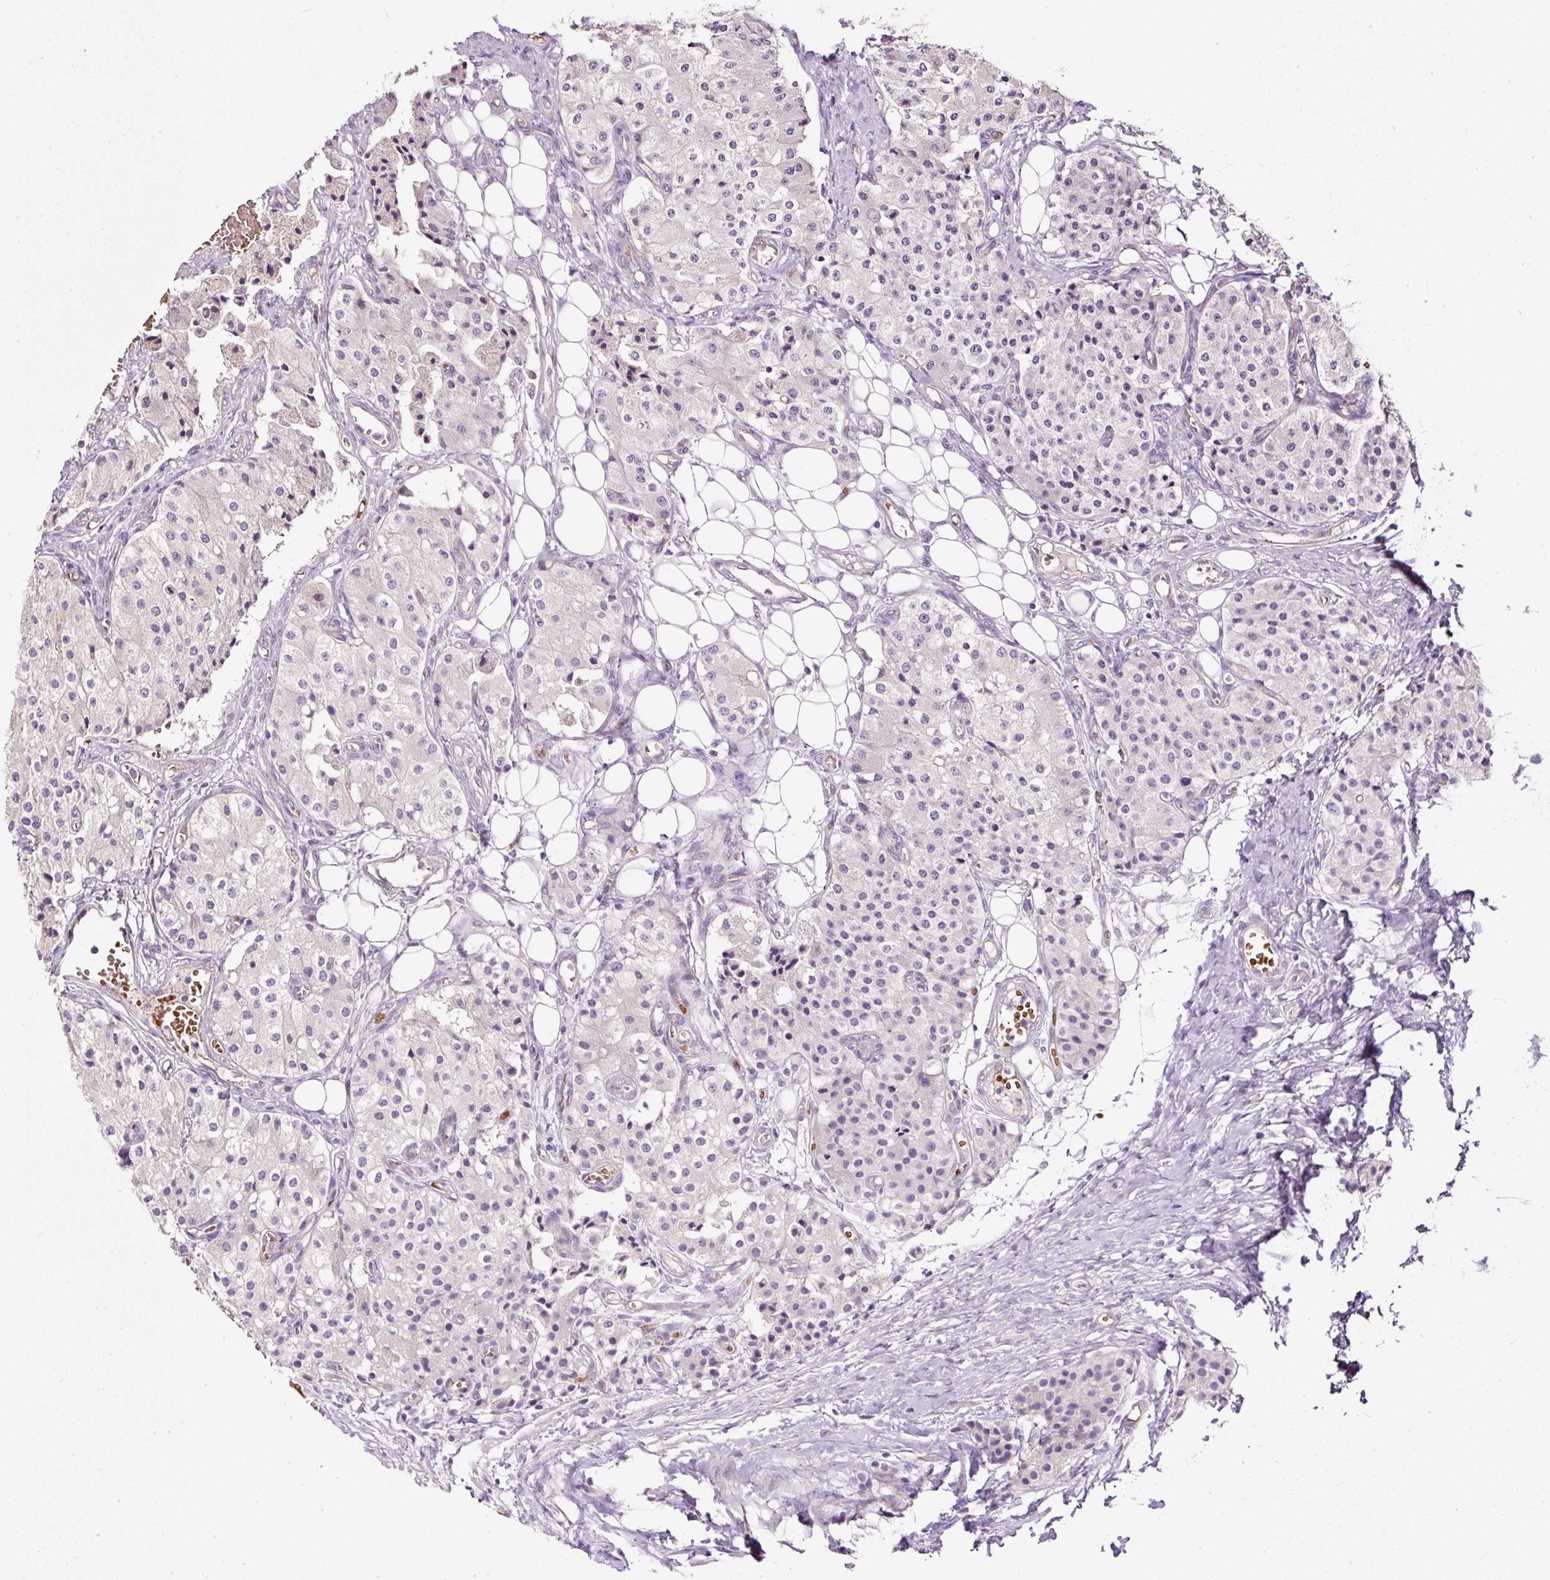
{"staining": {"intensity": "negative", "quantity": "none", "location": "none"}, "tissue": "carcinoid", "cell_type": "Tumor cells", "image_type": "cancer", "snomed": [{"axis": "morphology", "description": "Carcinoid, malignant, NOS"}, {"axis": "topography", "description": "Colon"}], "caption": "The immunohistochemistry micrograph has no significant expression in tumor cells of carcinoid (malignant) tissue.", "gene": "USHBP1", "patient": {"sex": "female", "age": 52}}